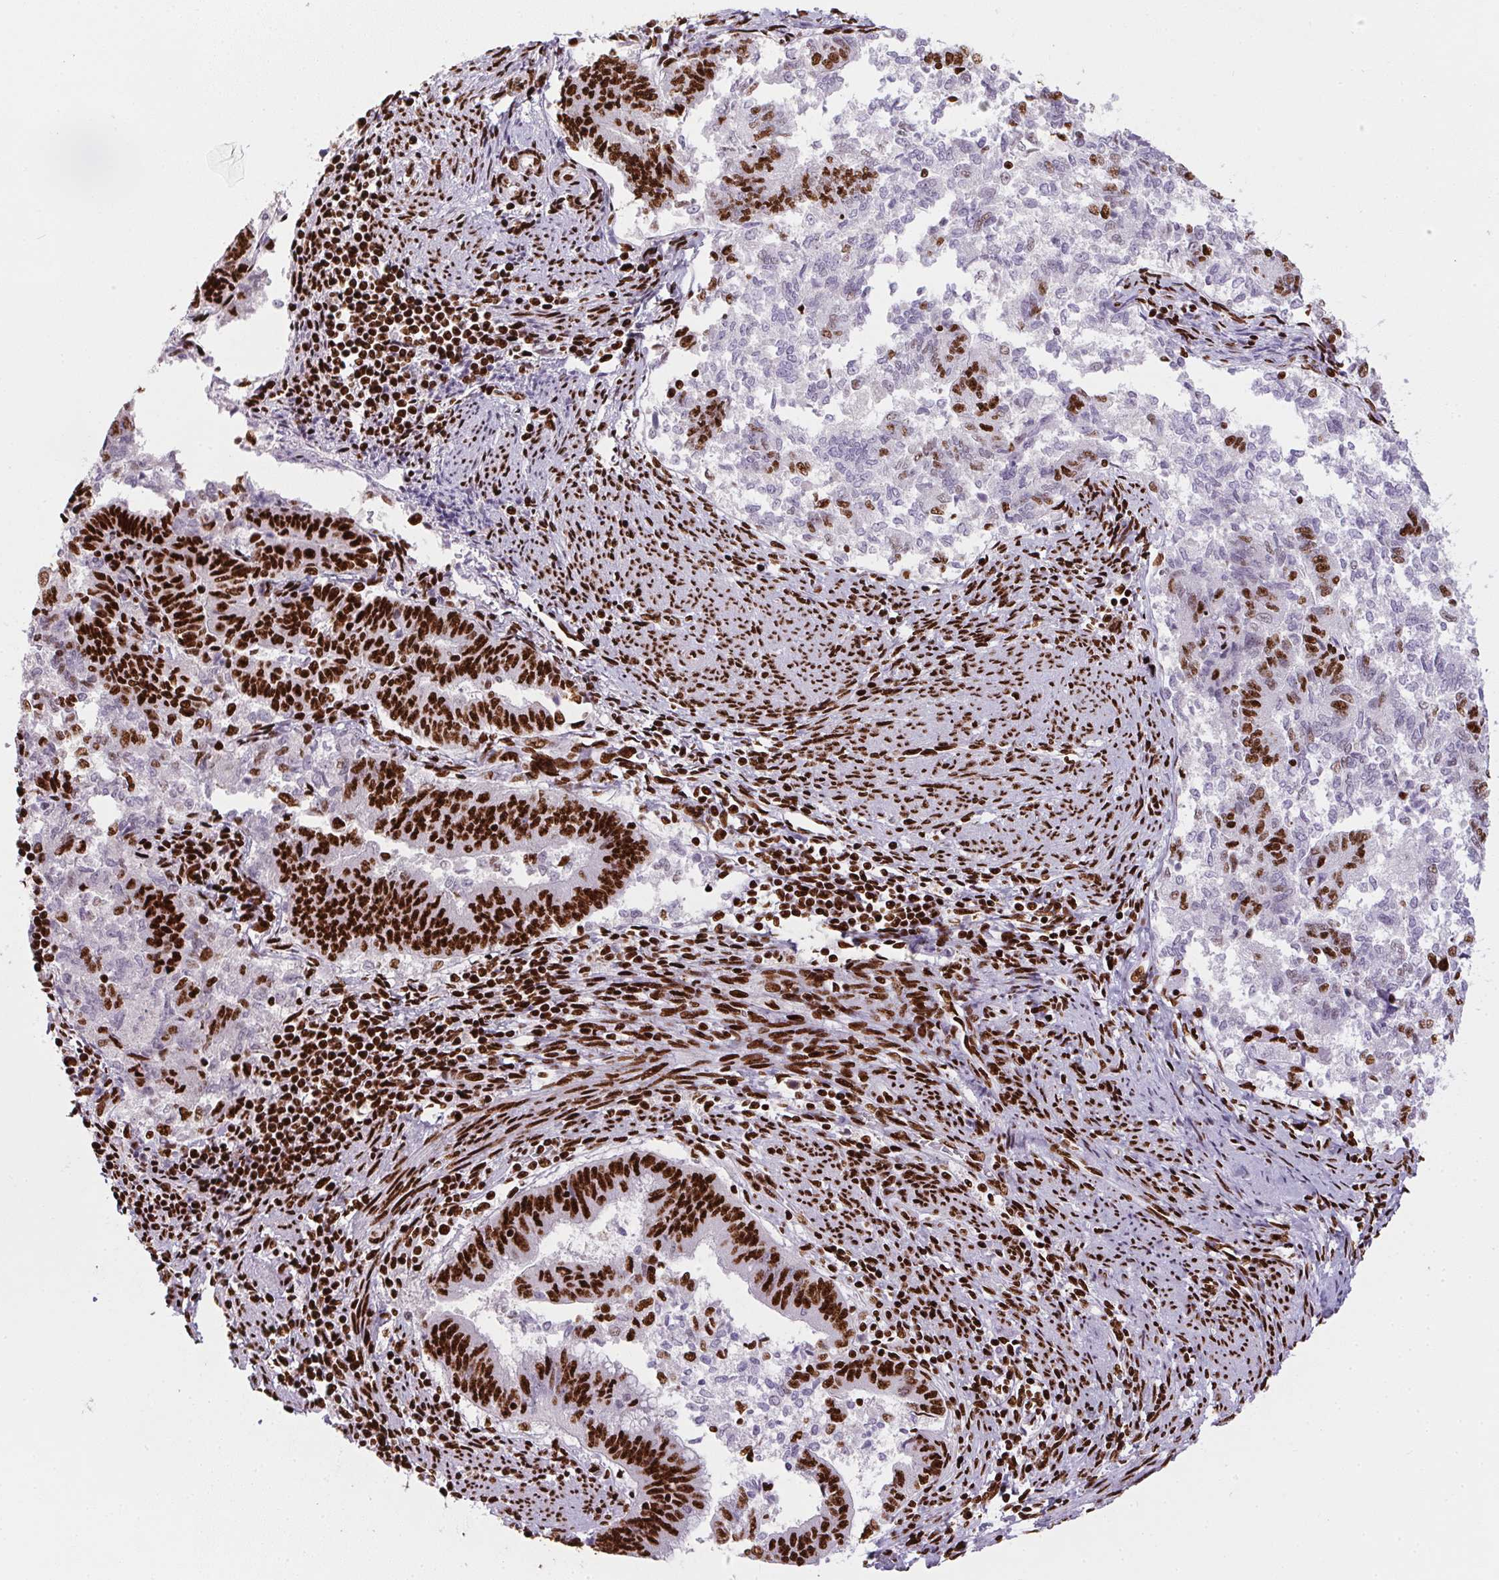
{"staining": {"intensity": "strong", "quantity": "25%-75%", "location": "nuclear"}, "tissue": "endometrial cancer", "cell_type": "Tumor cells", "image_type": "cancer", "snomed": [{"axis": "morphology", "description": "Adenocarcinoma, NOS"}, {"axis": "topography", "description": "Endometrium"}], "caption": "Protein positivity by immunohistochemistry displays strong nuclear staining in about 25%-75% of tumor cells in endometrial cancer (adenocarcinoma).", "gene": "PAGE3", "patient": {"sex": "female", "age": 65}}